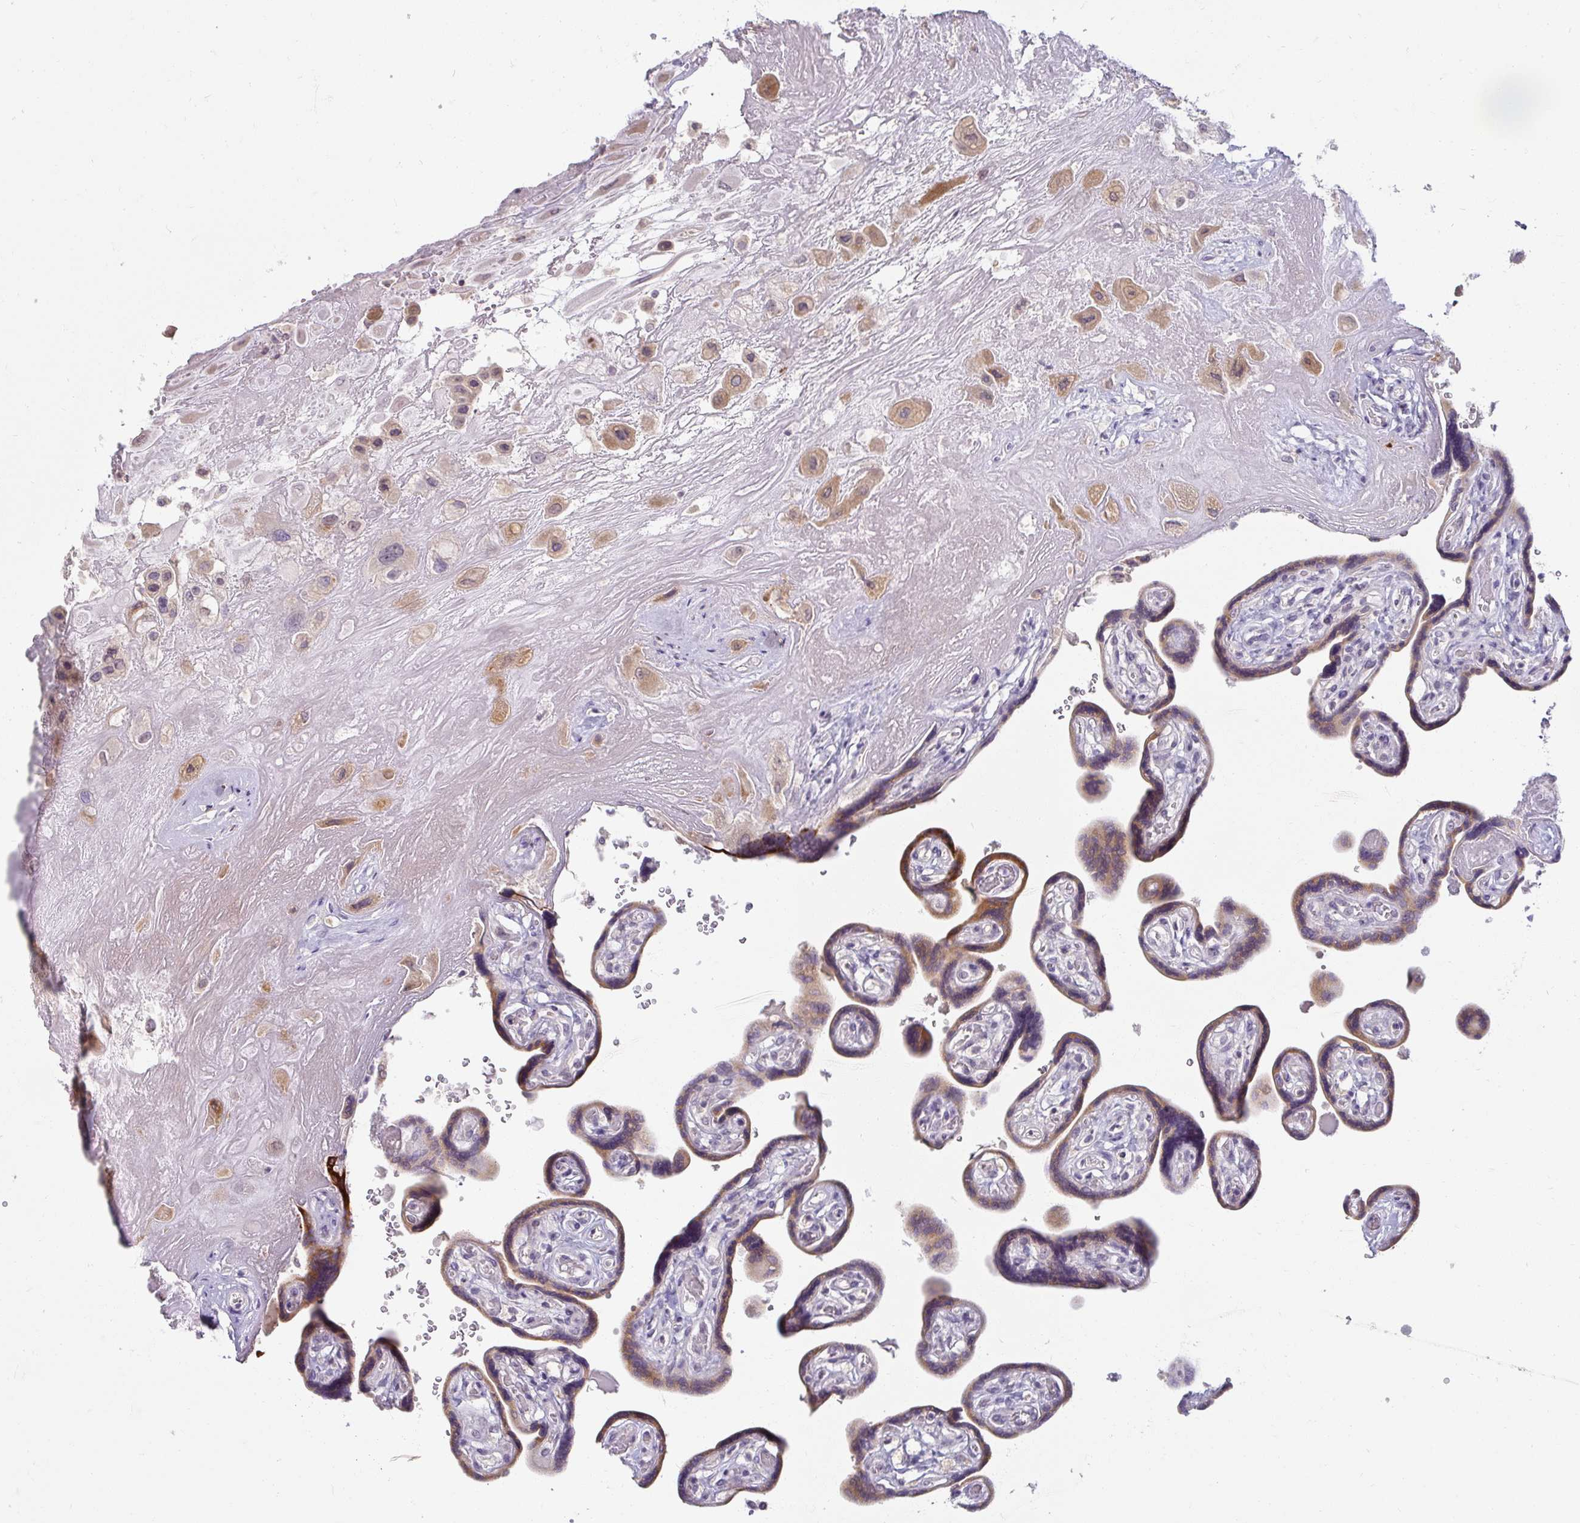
{"staining": {"intensity": "moderate", "quantity": ">75%", "location": "cytoplasmic/membranous"}, "tissue": "placenta", "cell_type": "Decidual cells", "image_type": "normal", "snomed": [{"axis": "morphology", "description": "Normal tissue, NOS"}, {"axis": "topography", "description": "Placenta"}], "caption": "Protein staining shows moderate cytoplasmic/membranous staining in about >75% of decidual cells in unremarkable placenta. (Stains: DAB in brown, nuclei in blue, Microscopy: brightfield microscopy at high magnification).", "gene": "DDN", "patient": {"sex": "female", "age": 32}}